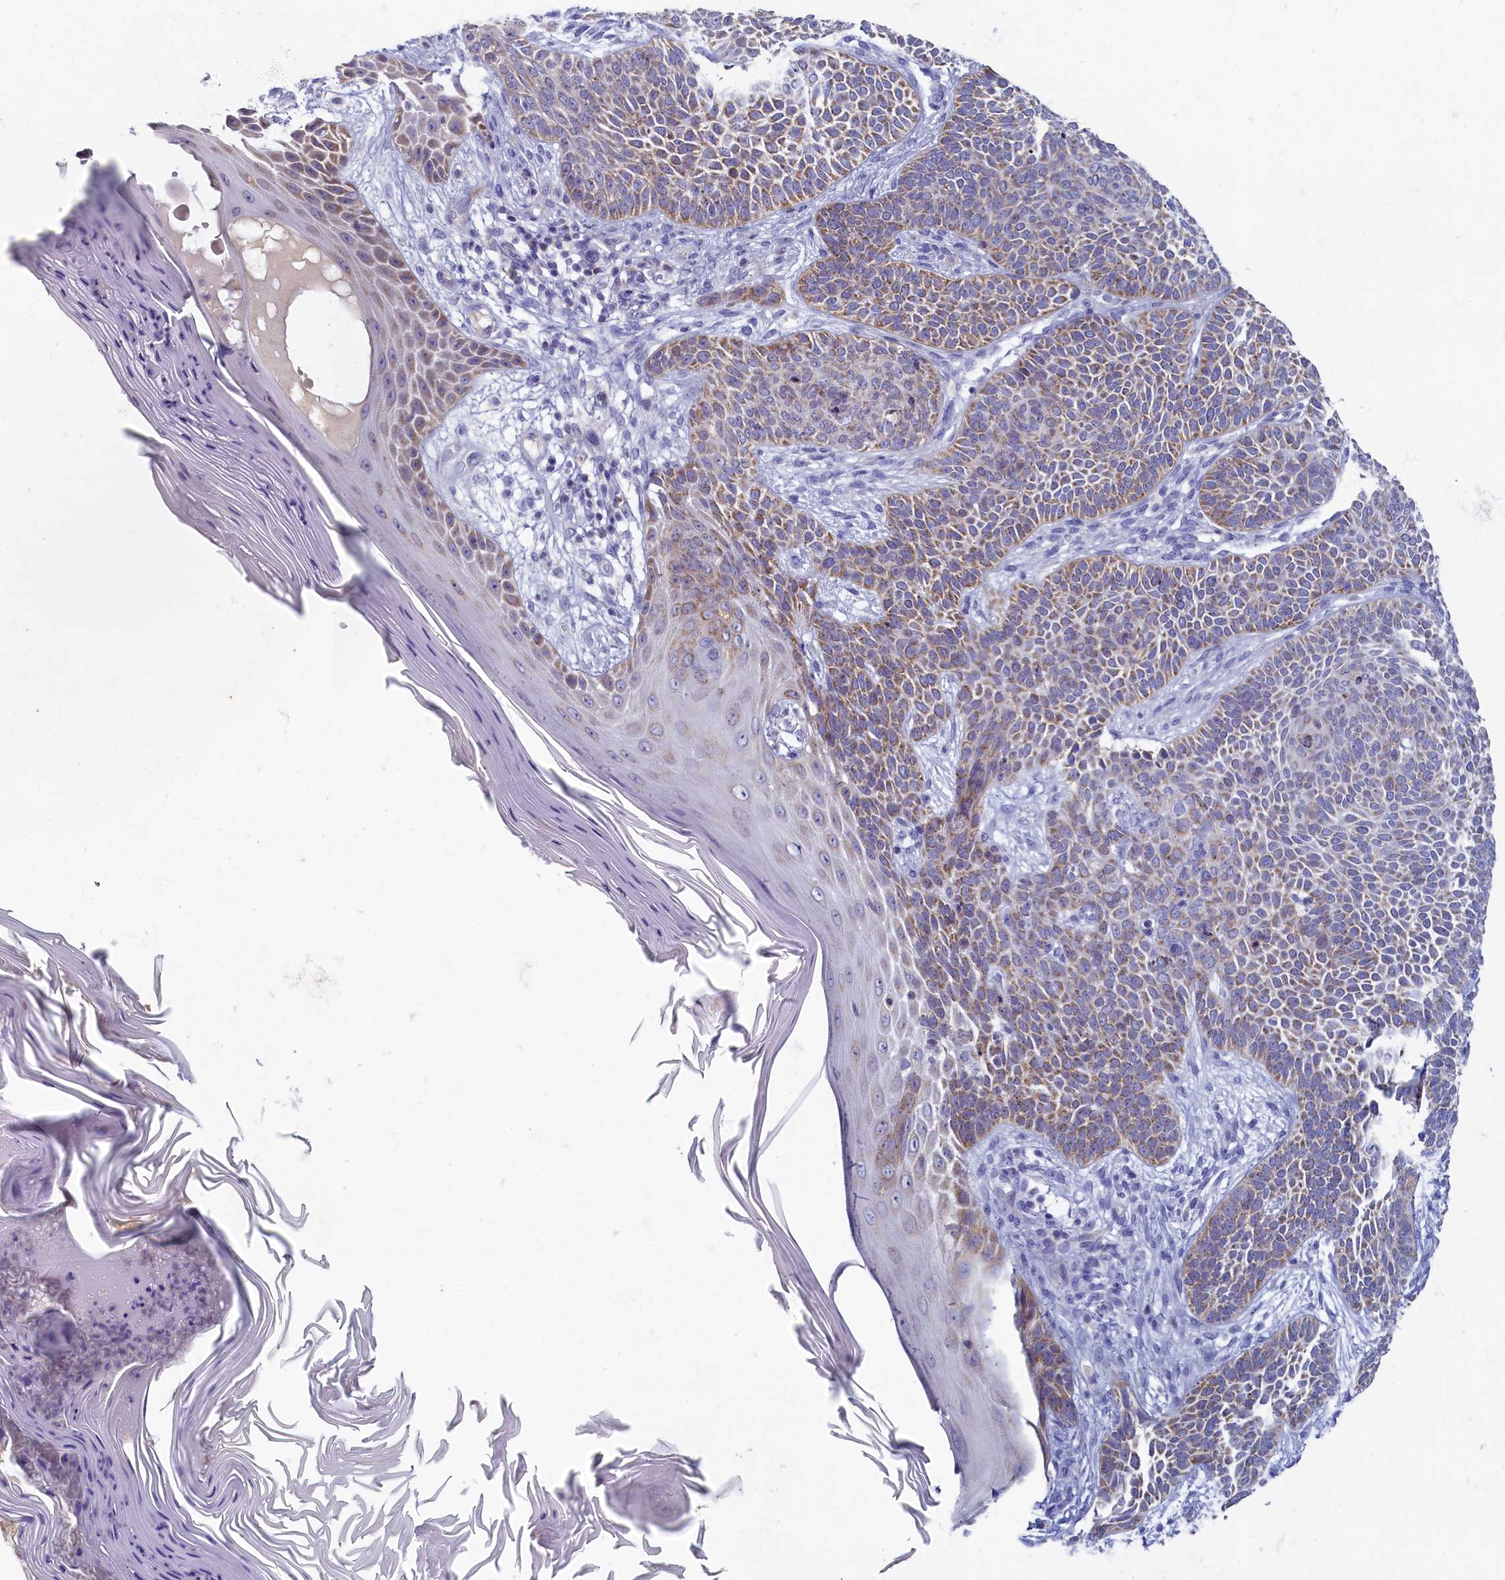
{"staining": {"intensity": "weak", "quantity": "25%-75%", "location": "cytoplasmic/membranous"}, "tissue": "skin cancer", "cell_type": "Tumor cells", "image_type": "cancer", "snomed": [{"axis": "morphology", "description": "Basal cell carcinoma"}, {"axis": "topography", "description": "Skin"}], "caption": "Immunohistochemistry (IHC) micrograph of neoplastic tissue: human basal cell carcinoma (skin) stained using immunohistochemistry (IHC) demonstrates low levels of weak protein expression localized specifically in the cytoplasmic/membranous of tumor cells, appearing as a cytoplasmic/membranous brown color.", "gene": "OCIAD2", "patient": {"sex": "male", "age": 85}}